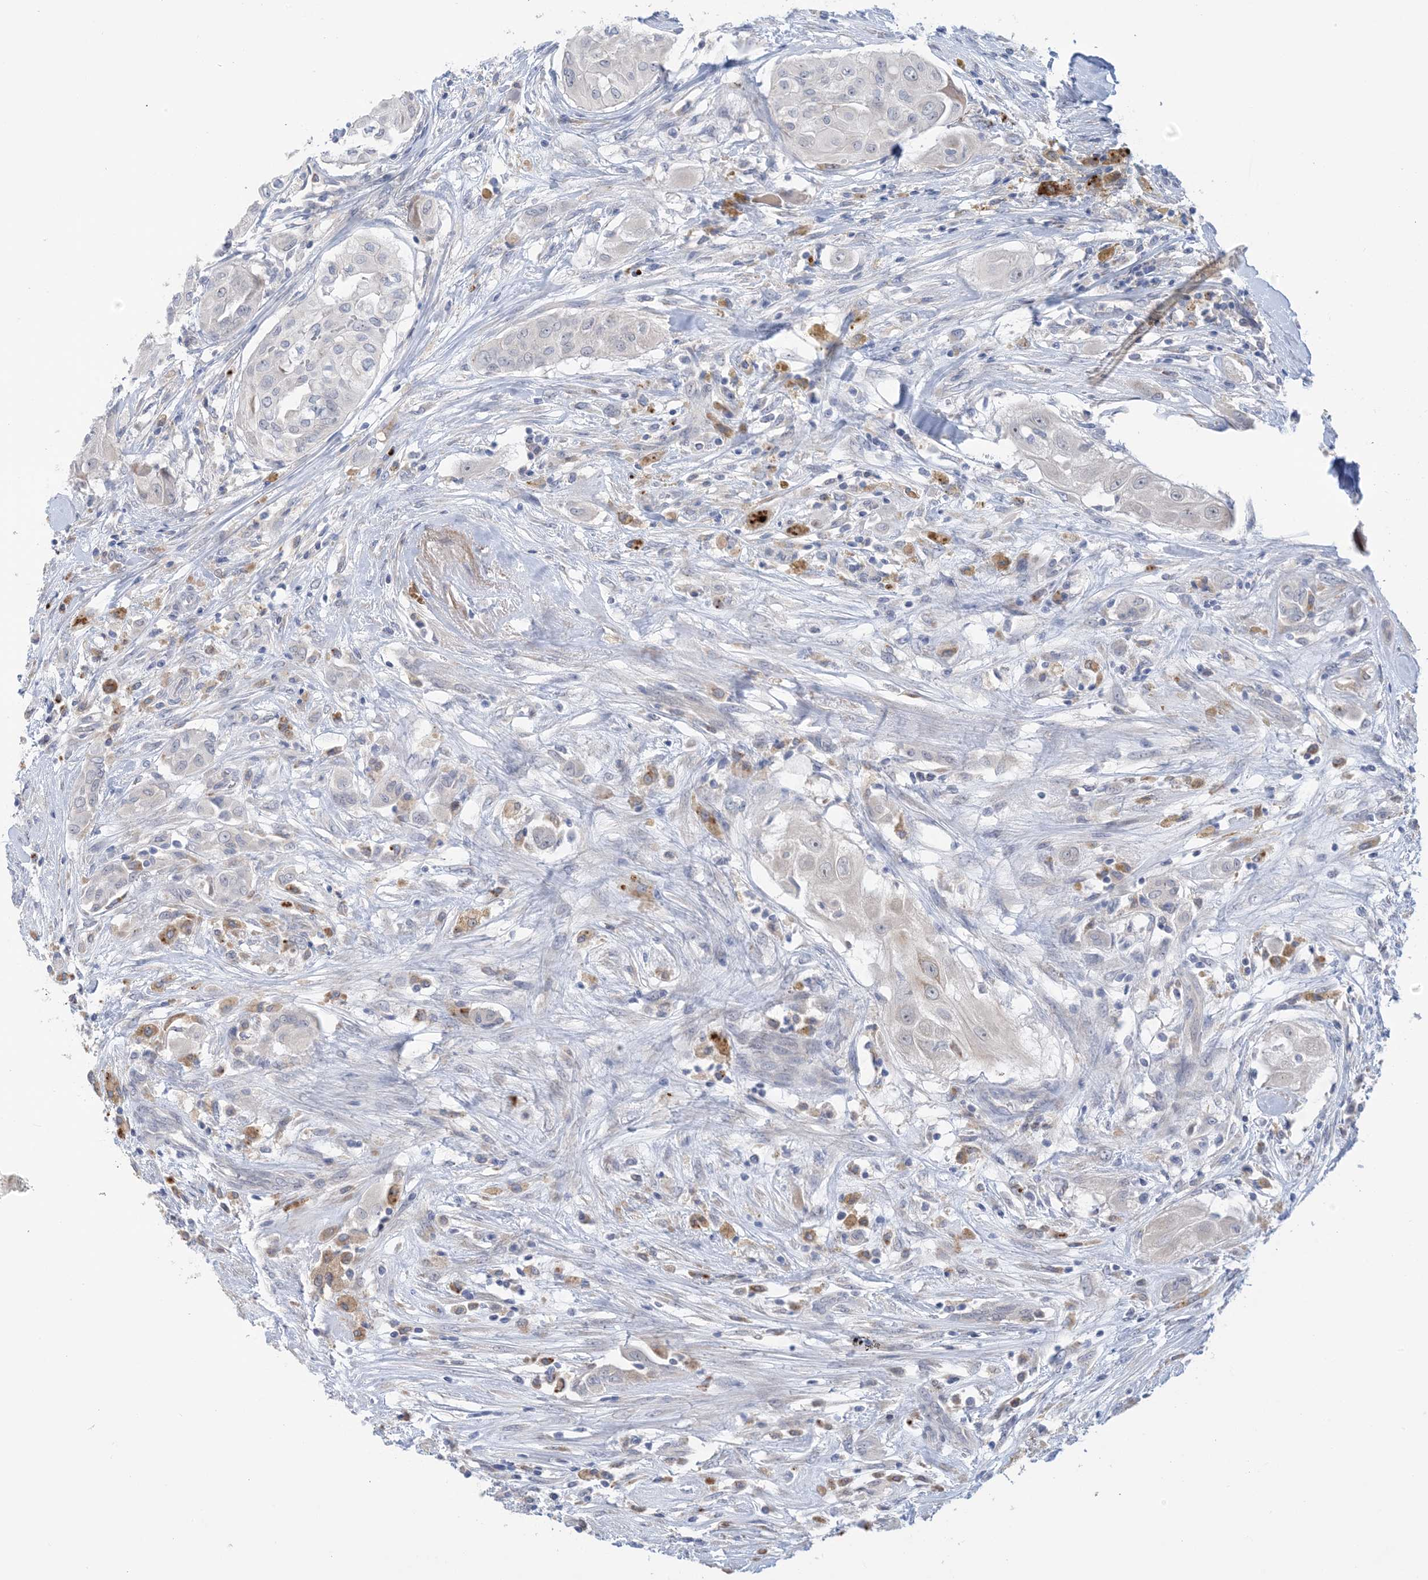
{"staining": {"intensity": "negative", "quantity": "none", "location": "none"}, "tissue": "thyroid cancer", "cell_type": "Tumor cells", "image_type": "cancer", "snomed": [{"axis": "morphology", "description": "Papillary adenocarcinoma, NOS"}, {"axis": "topography", "description": "Thyroid gland"}], "caption": "Thyroid cancer (papillary adenocarcinoma) was stained to show a protein in brown. There is no significant positivity in tumor cells.", "gene": "TTYH1", "patient": {"sex": "female", "age": 59}}